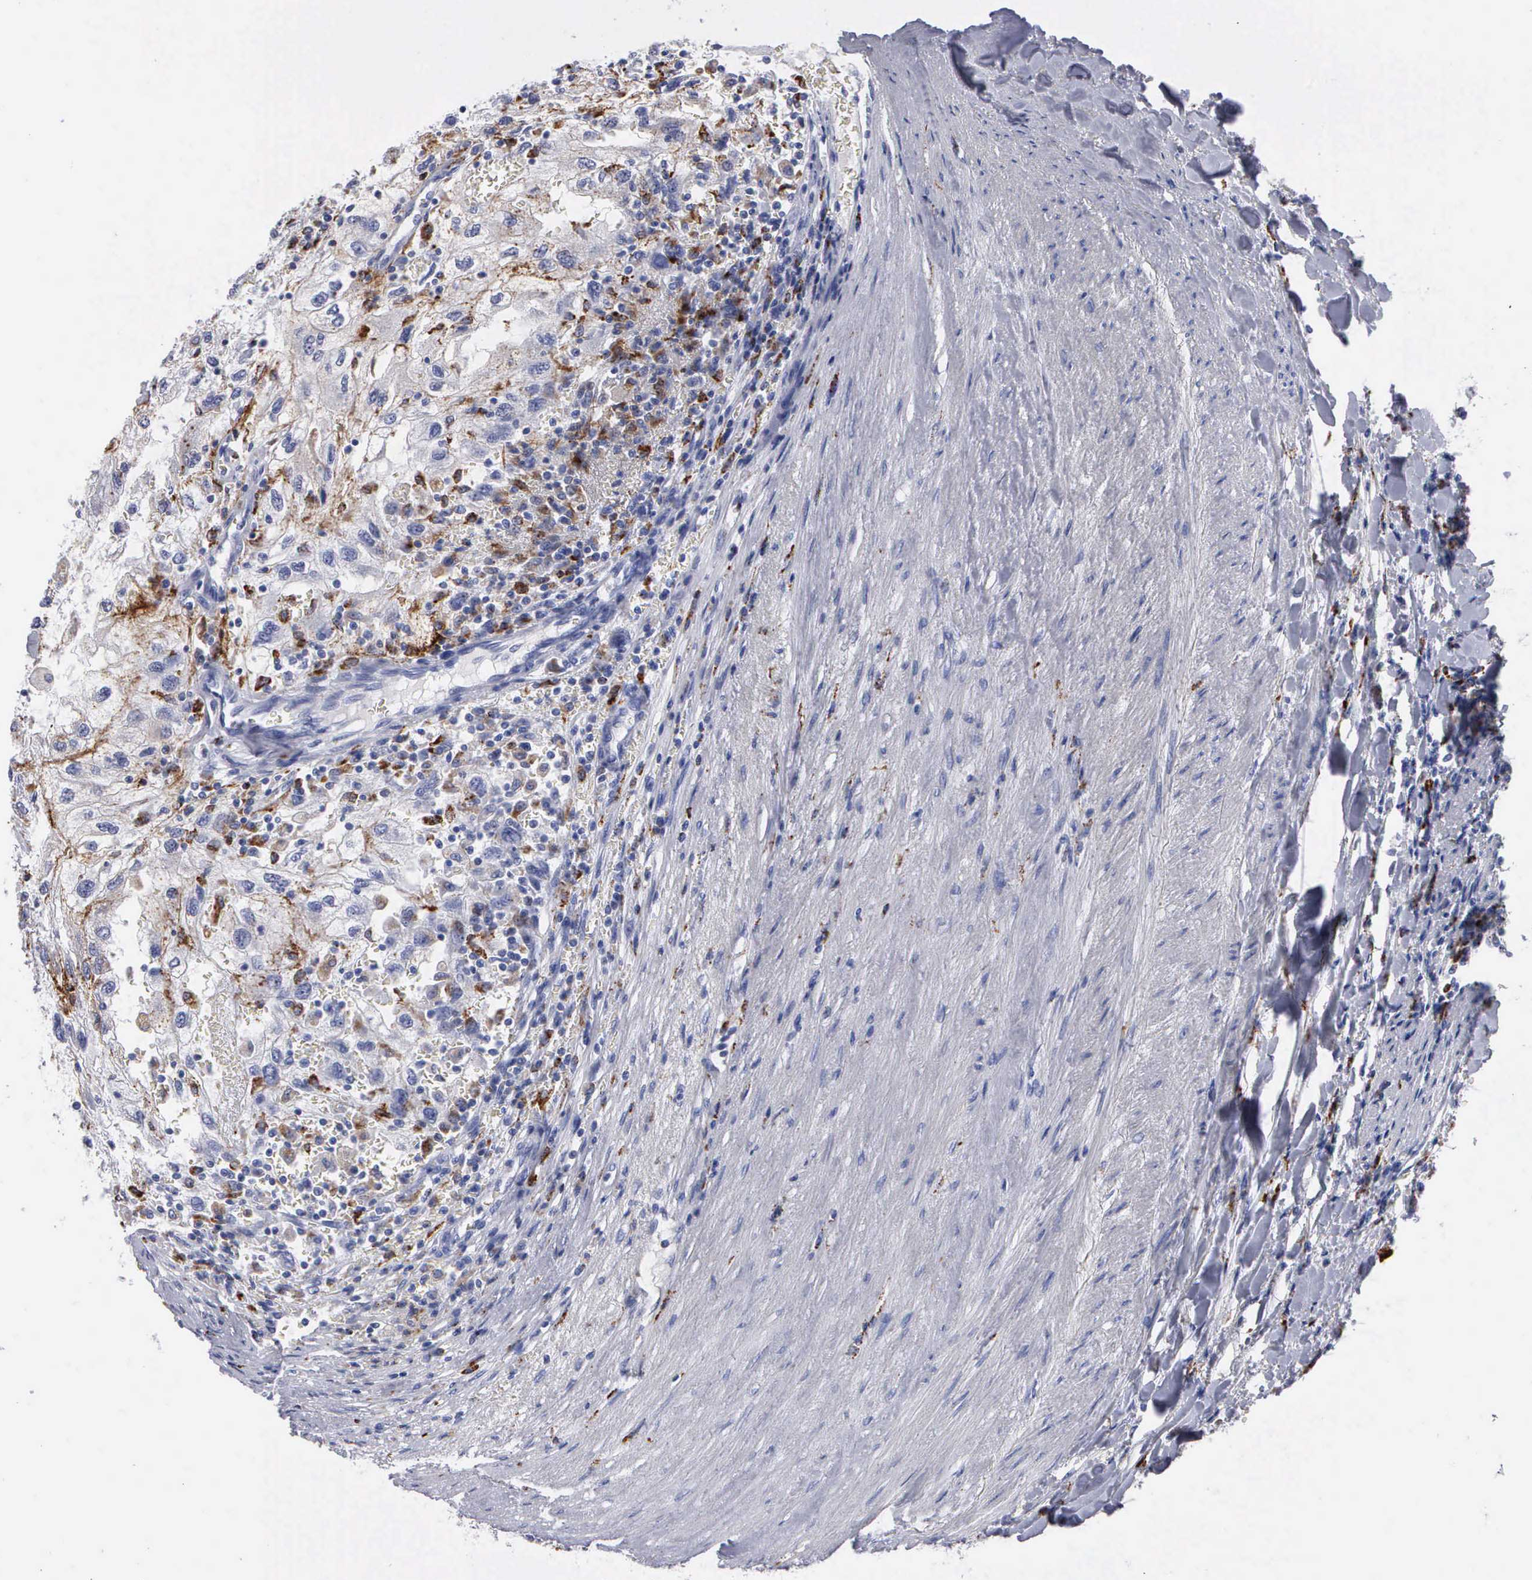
{"staining": {"intensity": "moderate", "quantity": "<25%", "location": "cytoplasmic/membranous"}, "tissue": "renal cancer", "cell_type": "Tumor cells", "image_type": "cancer", "snomed": [{"axis": "morphology", "description": "Normal tissue, NOS"}, {"axis": "morphology", "description": "Adenocarcinoma, NOS"}, {"axis": "topography", "description": "Kidney"}], "caption": "Moderate cytoplasmic/membranous expression for a protein is identified in about <25% of tumor cells of renal cancer using immunohistochemistry.", "gene": "CTSH", "patient": {"sex": "male", "age": 71}}